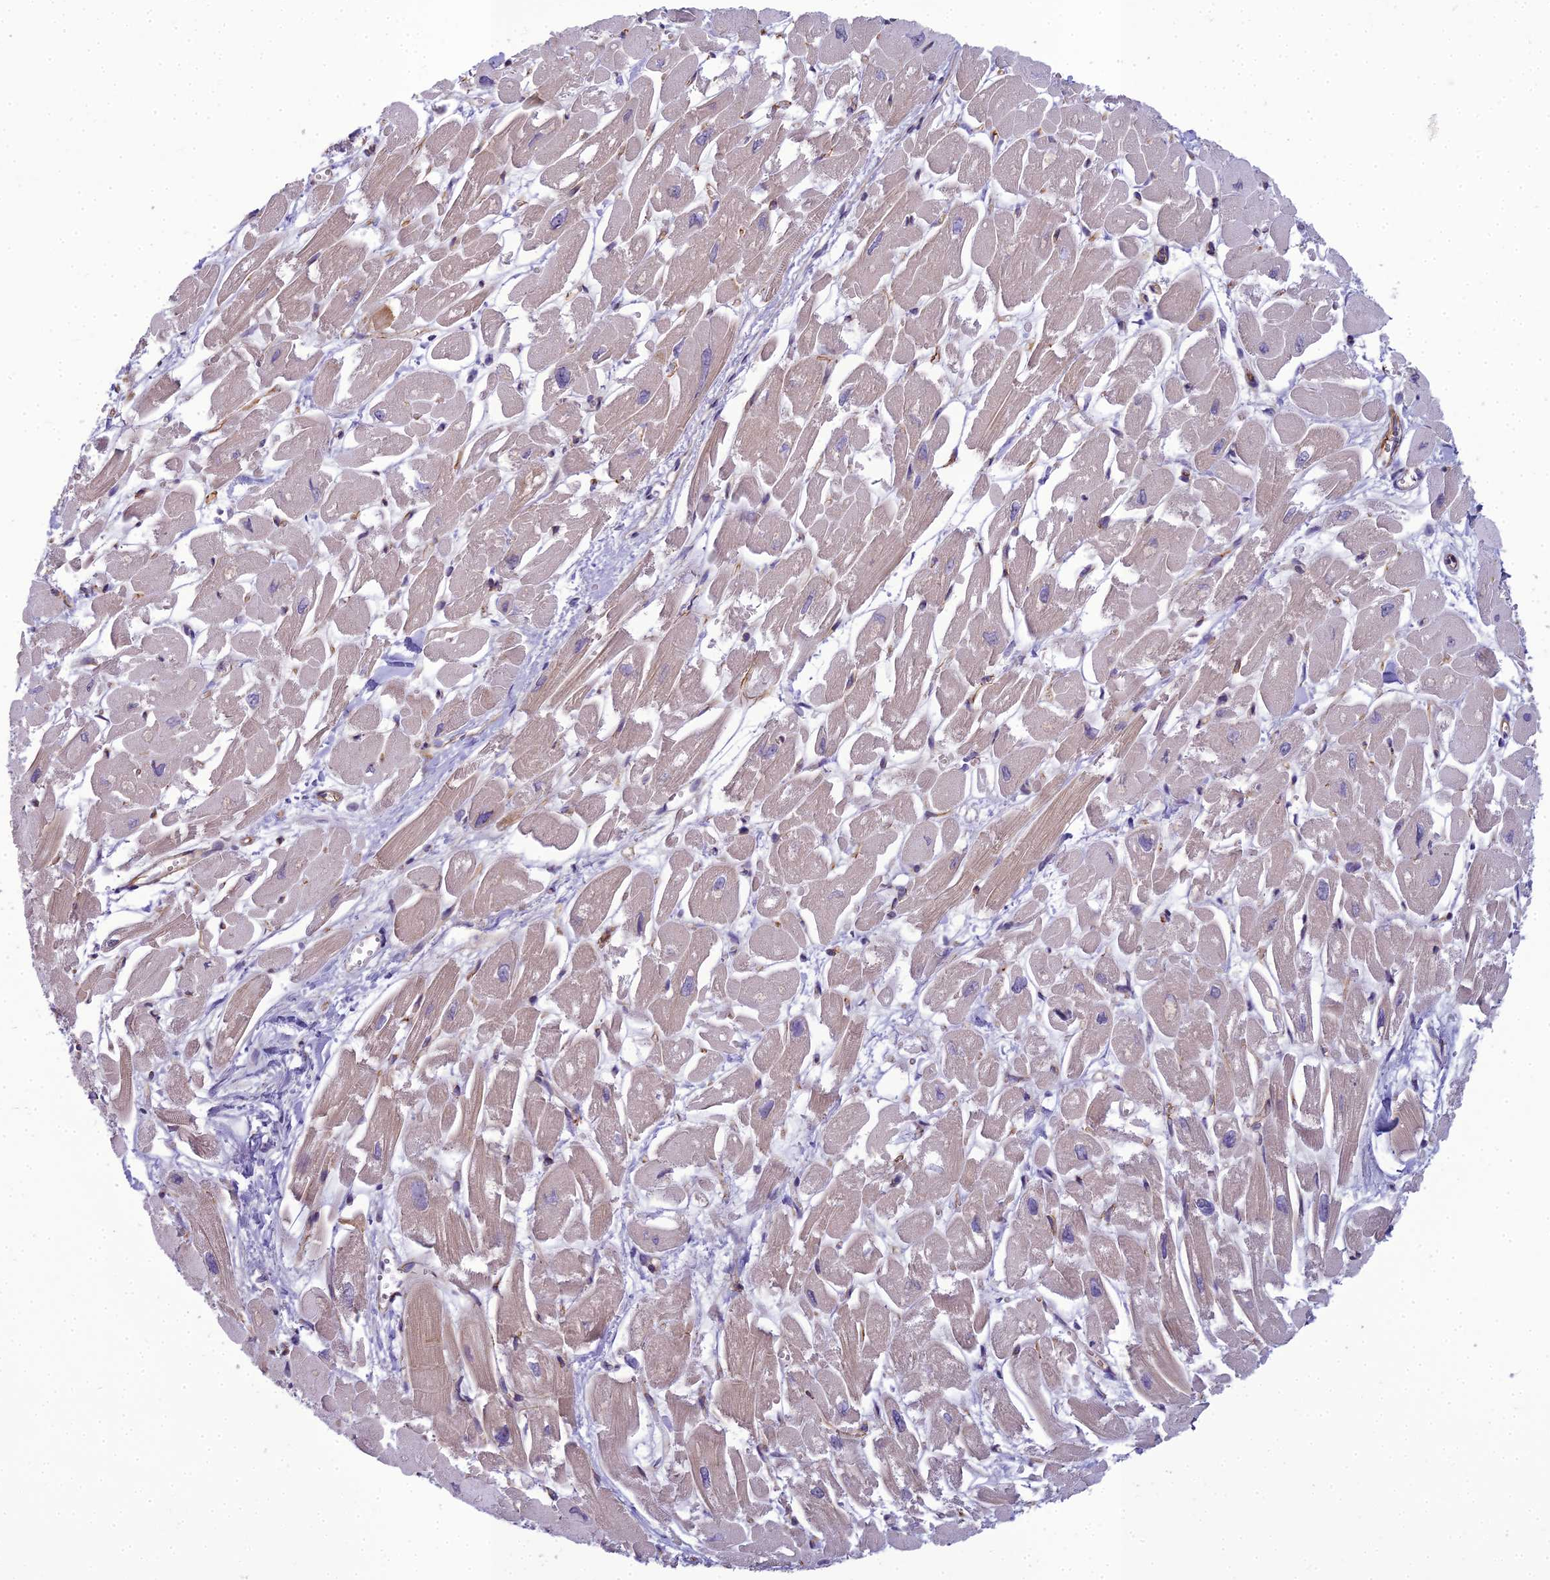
{"staining": {"intensity": "weak", "quantity": "25%-75%", "location": "cytoplasmic/membranous"}, "tissue": "heart muscle", "cell_type": "Cardiomyocytes", "image_type": "normal", "snomed": [{"axis": "morphology", "description": "Normal tissue, NOS"}, {"axis": "topography", "description": "Heart"}], "caption": "A brown stain labels weak cytoplasmic/membranous staining of a protein in cardiomyocytes of benign heart muscle. Nuclei are stained in blue.", "gene": "RGL3", "patient": {"sex": "male", "age": 54}}